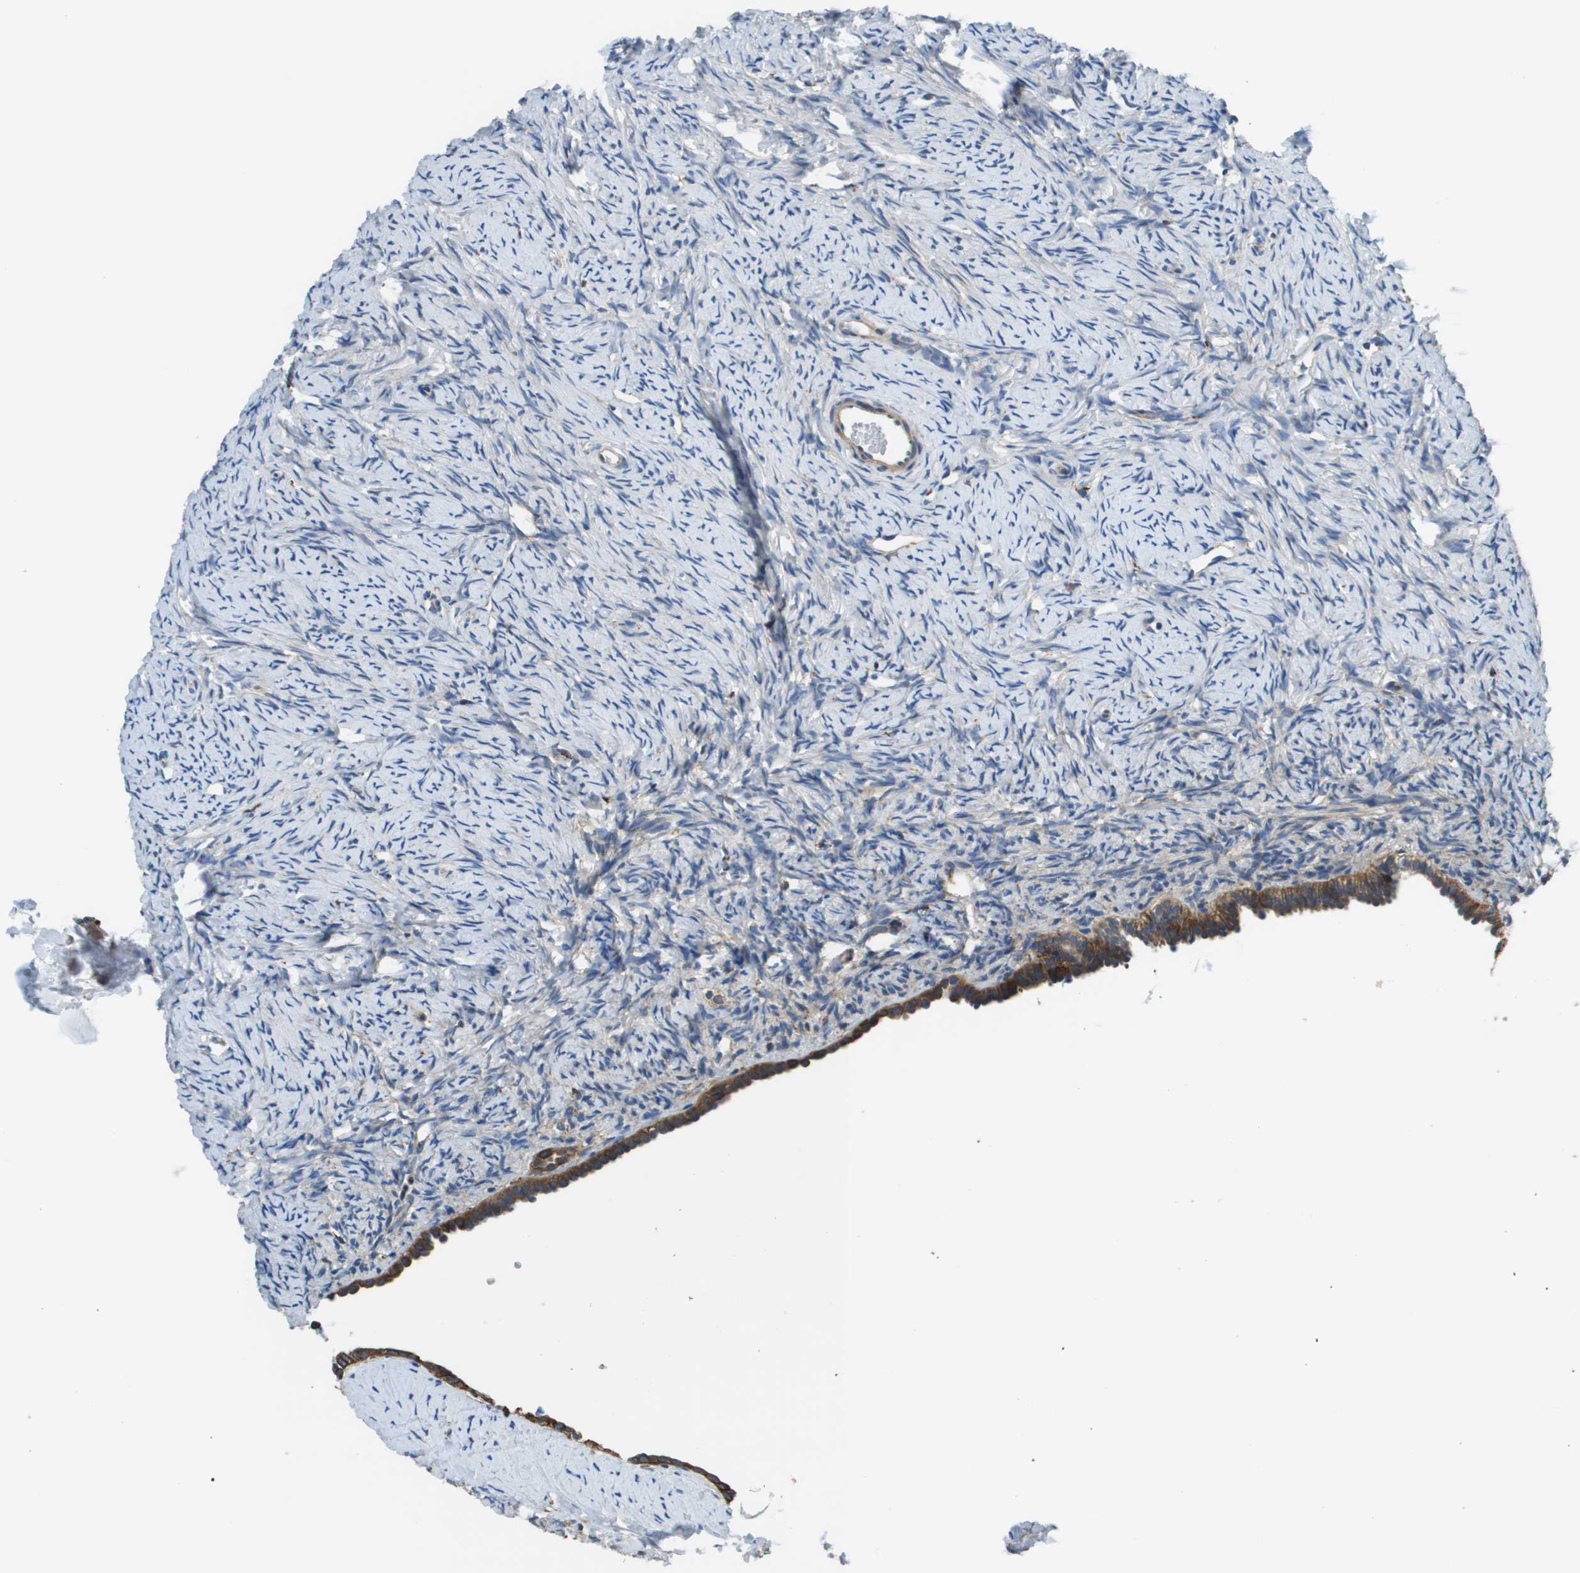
{"staining": {"intensity": "negative", "quantity": "none", "location": "none"}, "tissue": "ovary", "cell_type": "Ovarian stroma cells", "image_type": "normal", "snomed": [{"axis": "morphology", "description": "Normal tissue, NOS"}, {"axis": "topography", "description": "Ovary"}], "caption": "IHC of normal ovary exhibits no positivity in ovarian stroma cells. (Stains: DAB (3,3'-diaminobenzidine) immunohistochemistry (IHC) with hematoxylin counter stain, Microscopy: brightfield microscopy at high magnification).", "gene": "CNPY3", "patient": {"sex": "female", "age": 33}}